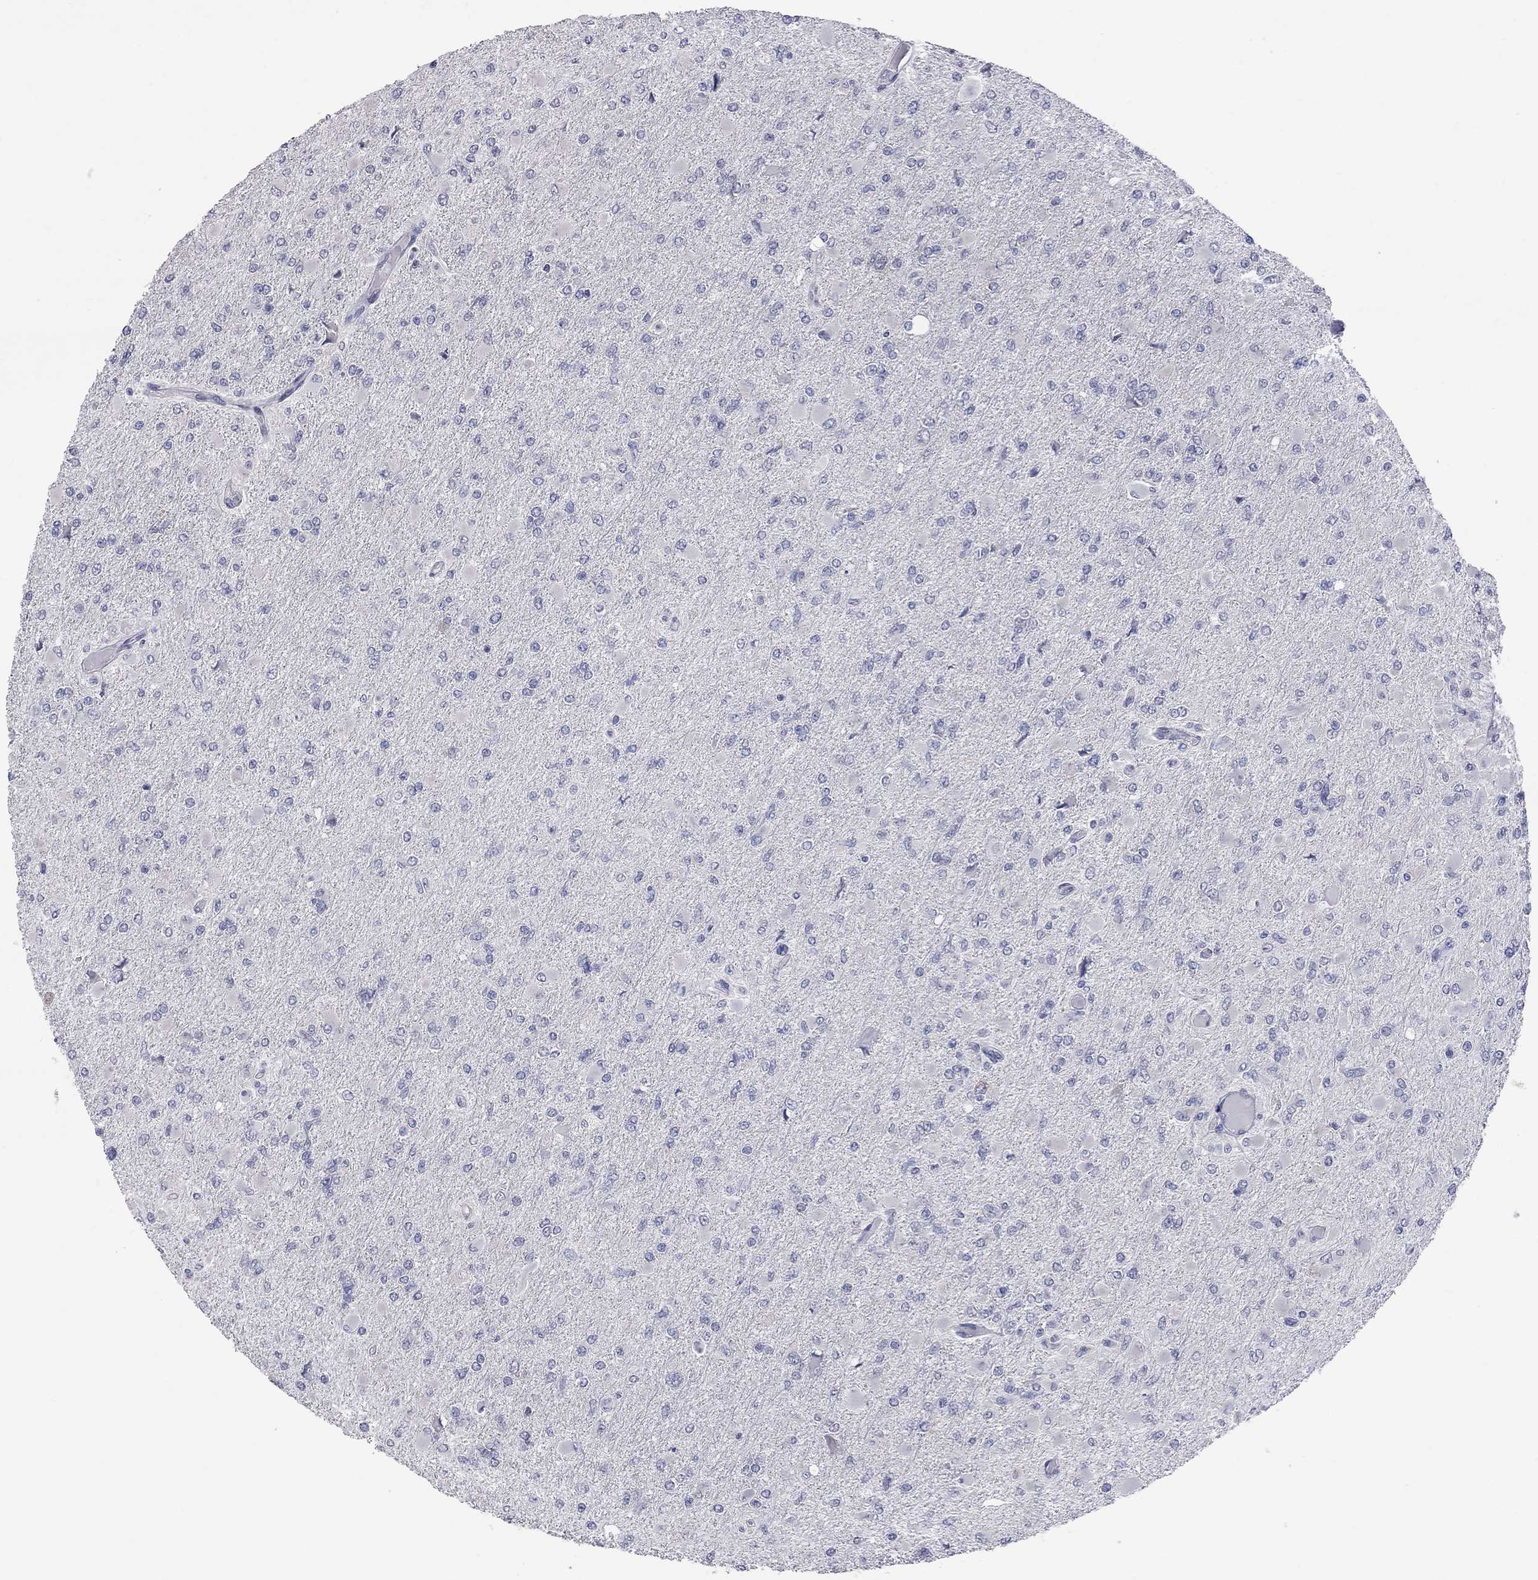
{"staining": {"intensity": "negative", "quantity": "none", "location": "none"}, "tissue": "glioma", "cell_type": "Tumor cells", "image_type": "cancer", "snomed": [{"axis": "morphology", "description": "Glioma, malignant, High grade"}, {"axis": "topography", "description": "Cerebral cortex"}], "caption": "A high-resolution histopathology image shows immunohistochemistry (IHC) staining of high-grade glioma (malignant), which reveals no significant positivity in tumor cells.", "gene": "OPRK1", "patient": {"sex": "female", "age": 36}}